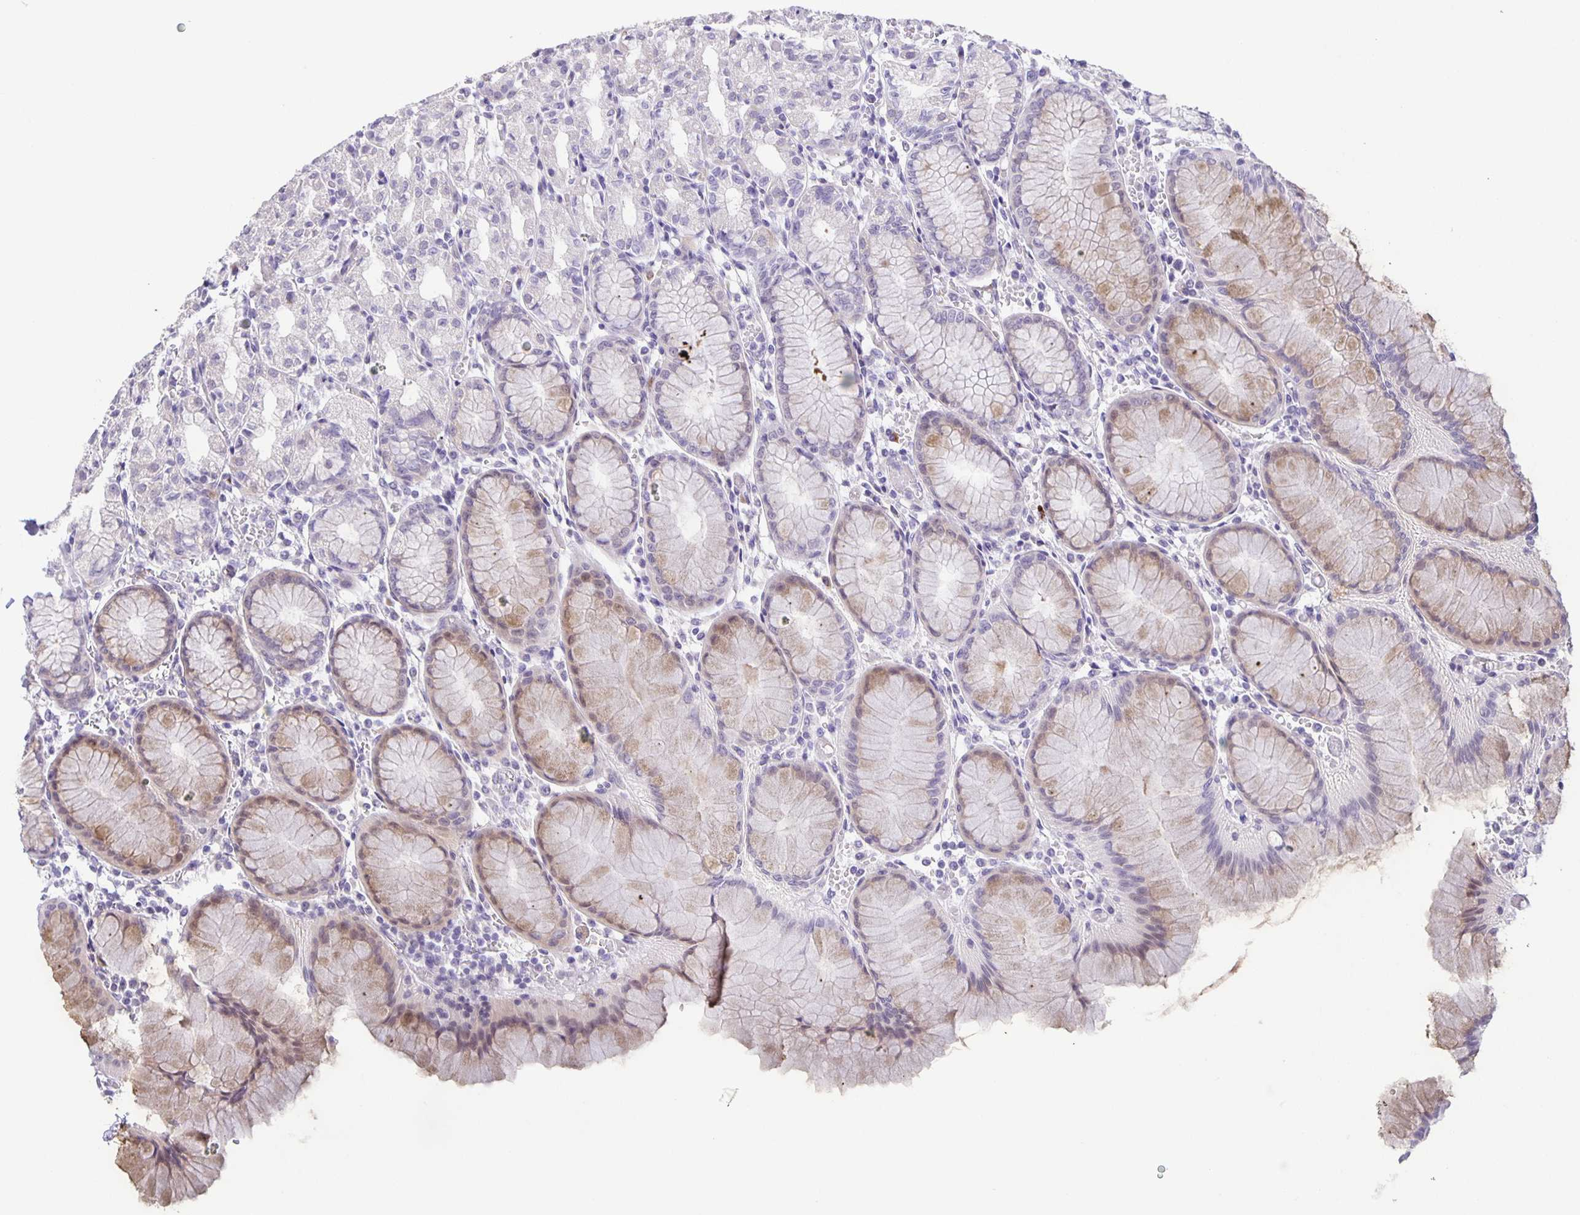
{"staining": {"intensity": "weak", "quantity": "<25%", "location": "cytoplasmic/membranous"}, "tissue": "stomach", "cell_type": "Glandular cells", "image_type": "normal", "snomed": [{"axis": "morphology", "description": "Normal tissue, NOS"}, {"axis": "topography", "description": "Stomach"}], "caption": "Immunohistochemistry image of benign stomach: human stomach stained with DAB shows no significant protein expression in glandular cells.", "gene": "PHRF1", "patient": {"sex": "female", "age": 57}}